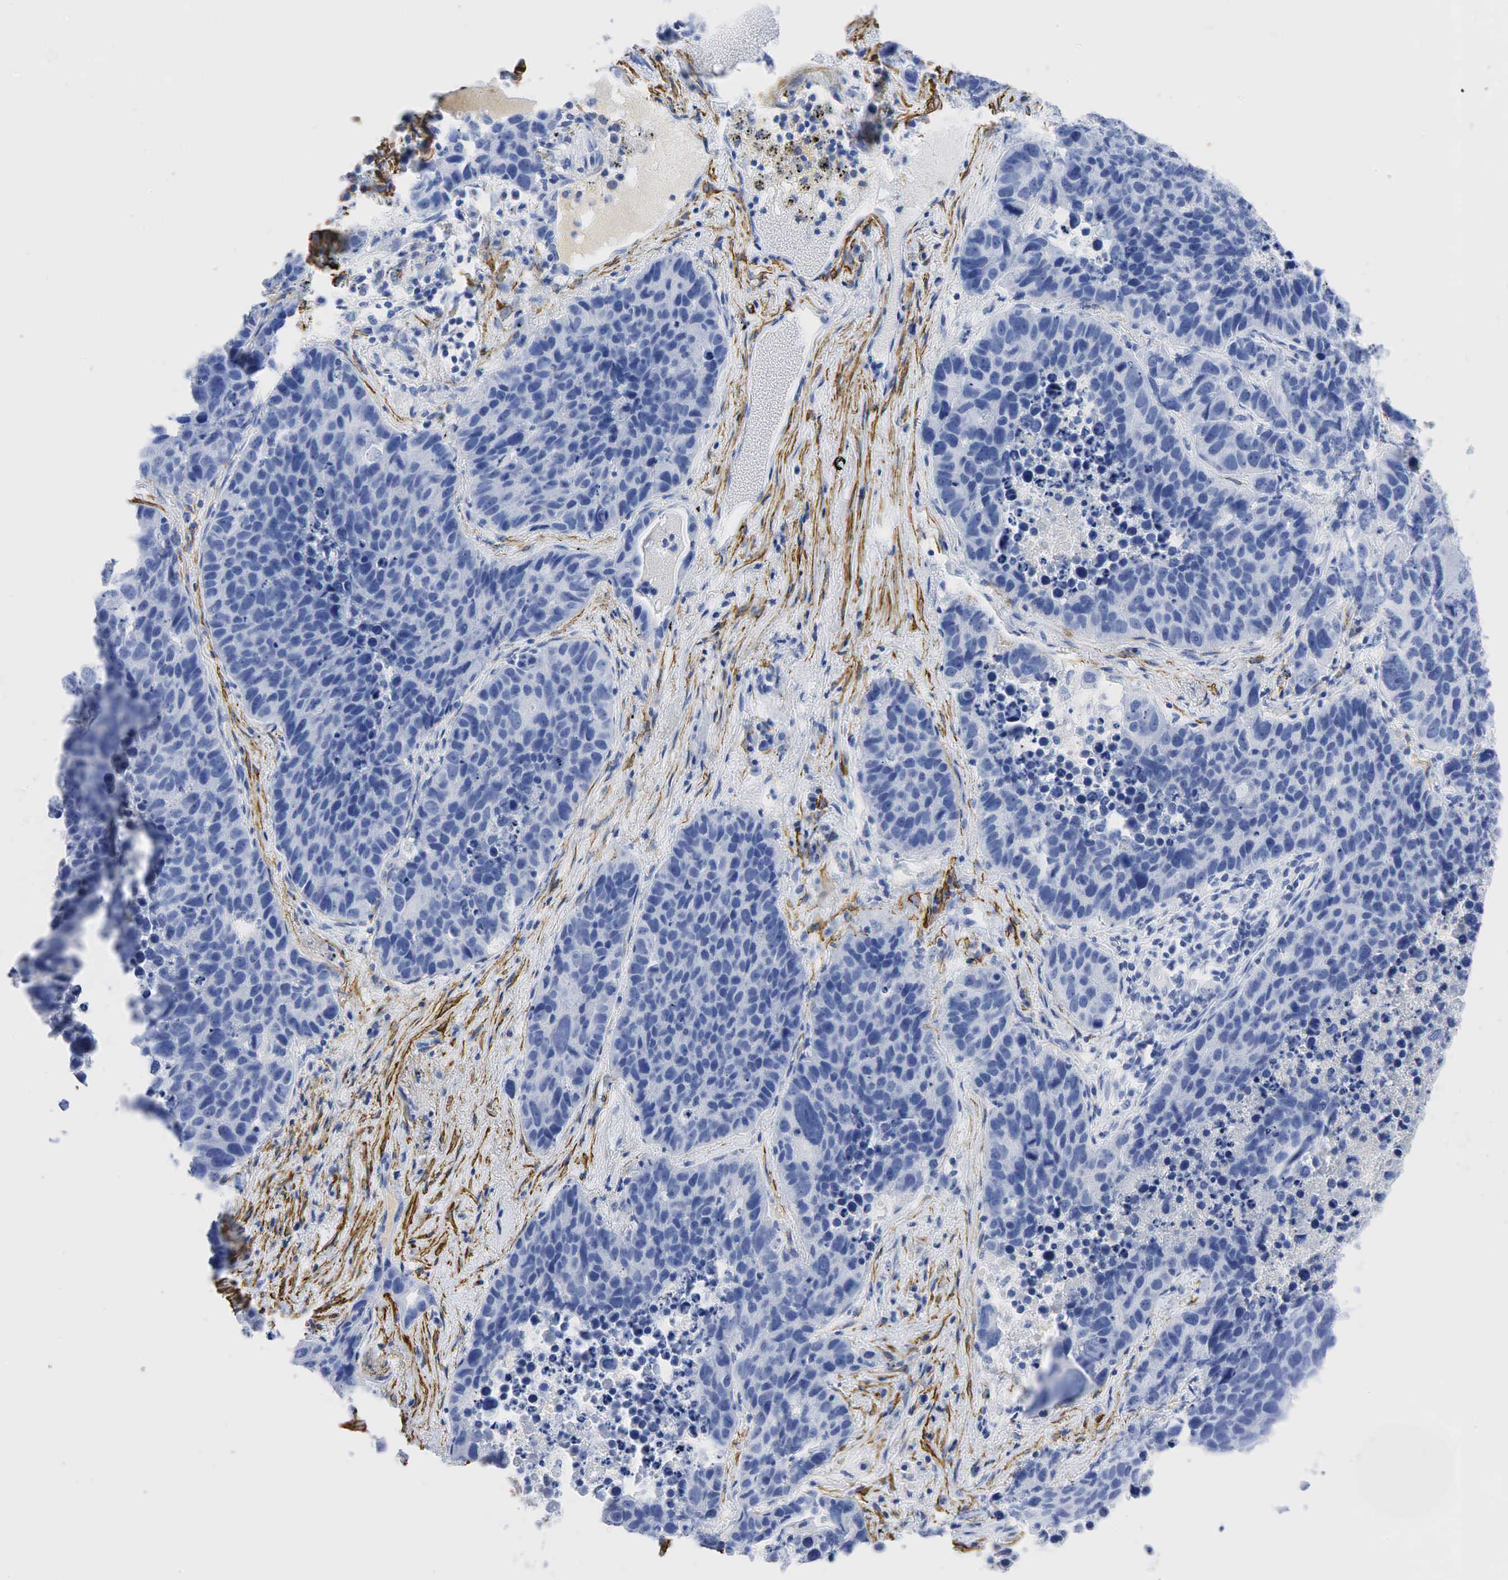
{"staining": {"intensity": "negative", "quantity": "none", "location": "none"}, "tissue": "lung cancer", "cell_type": "Tumor cells", "image_type": "cancer", "snomed": [{"axis": "morphology", "description": "Carcinoid, malignant, NOS"}, {"axis": "topography", "description": "Lung"}], "caption": "Human lung cancer (malignant carcinoid) stained for a protein using IHC demonstrates no staining in tumor cells.", "gene": "ACTA1", "patient": {"sex": "male", "age": 60}}